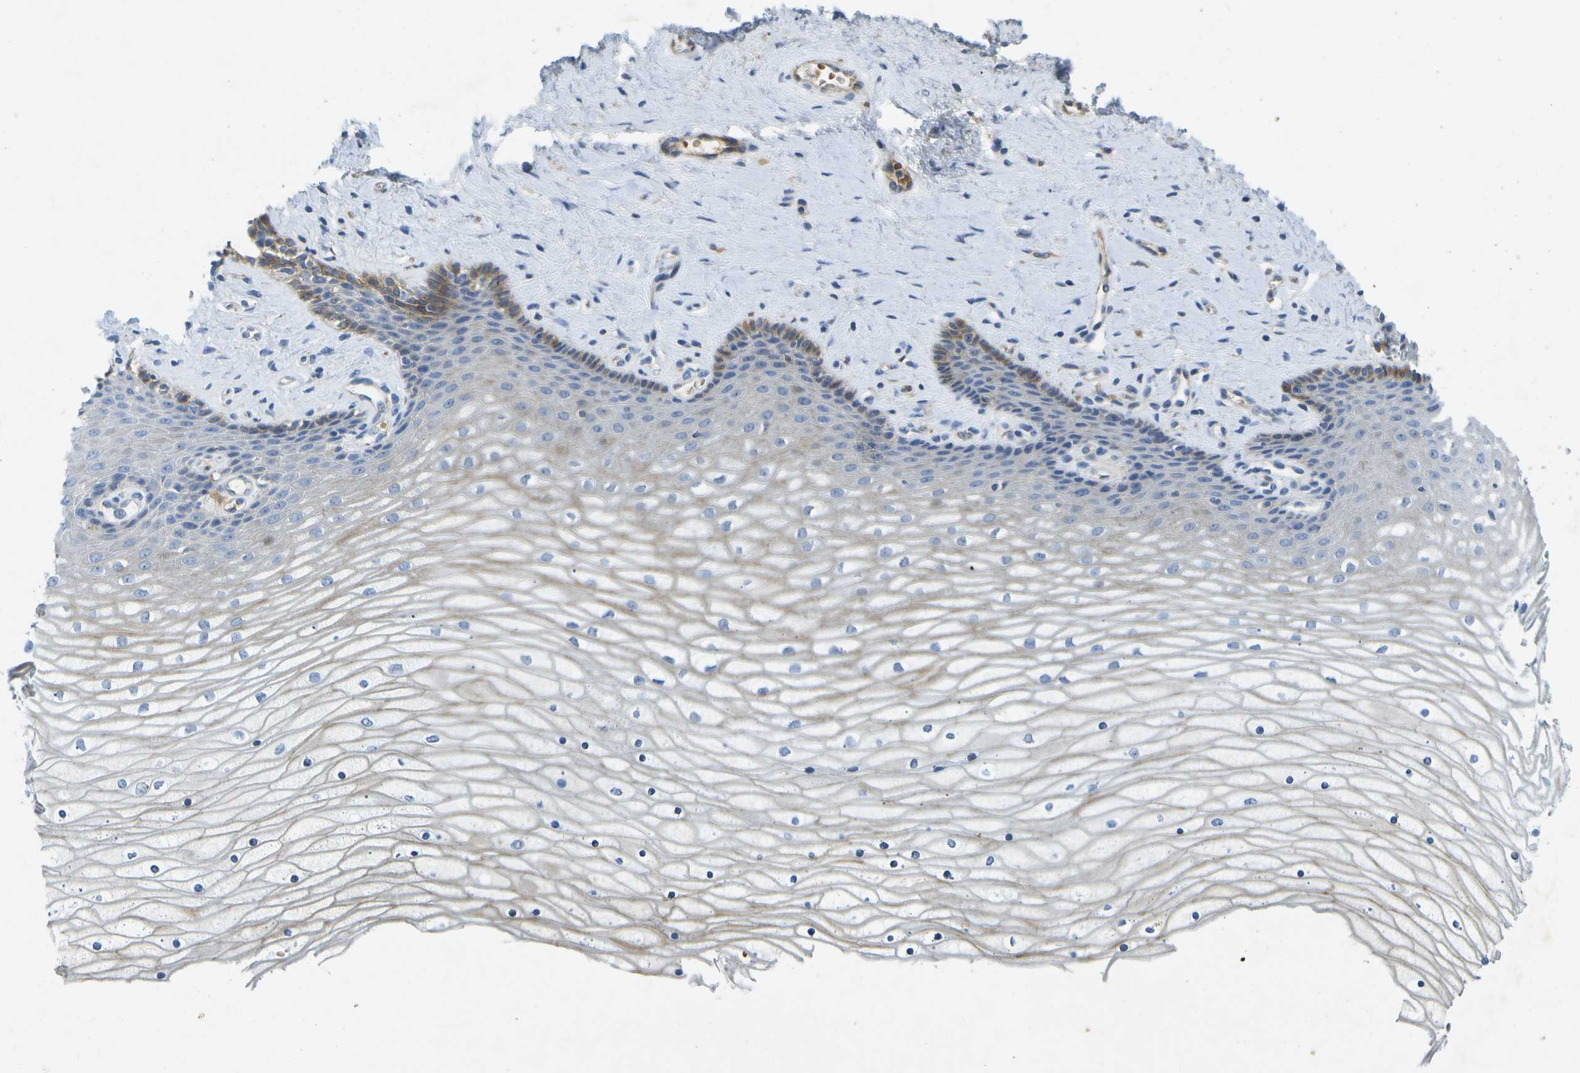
{"staining": {"intensity": "negative", "quantity": "none", "location": "none"}, "tissue": "cervix", "cell_type": "Glandular cells", "image_type": "normal", "snomed": [{"axis": "morphology", "description": "Normal tissue, NOS"}, {"axis": "topography", "description": "Cervix"}], "caption": "There is no significant staining in glandular cells of cervix.", "gene": "LIPG", "patient": {"sex": "female", "age": 39}}